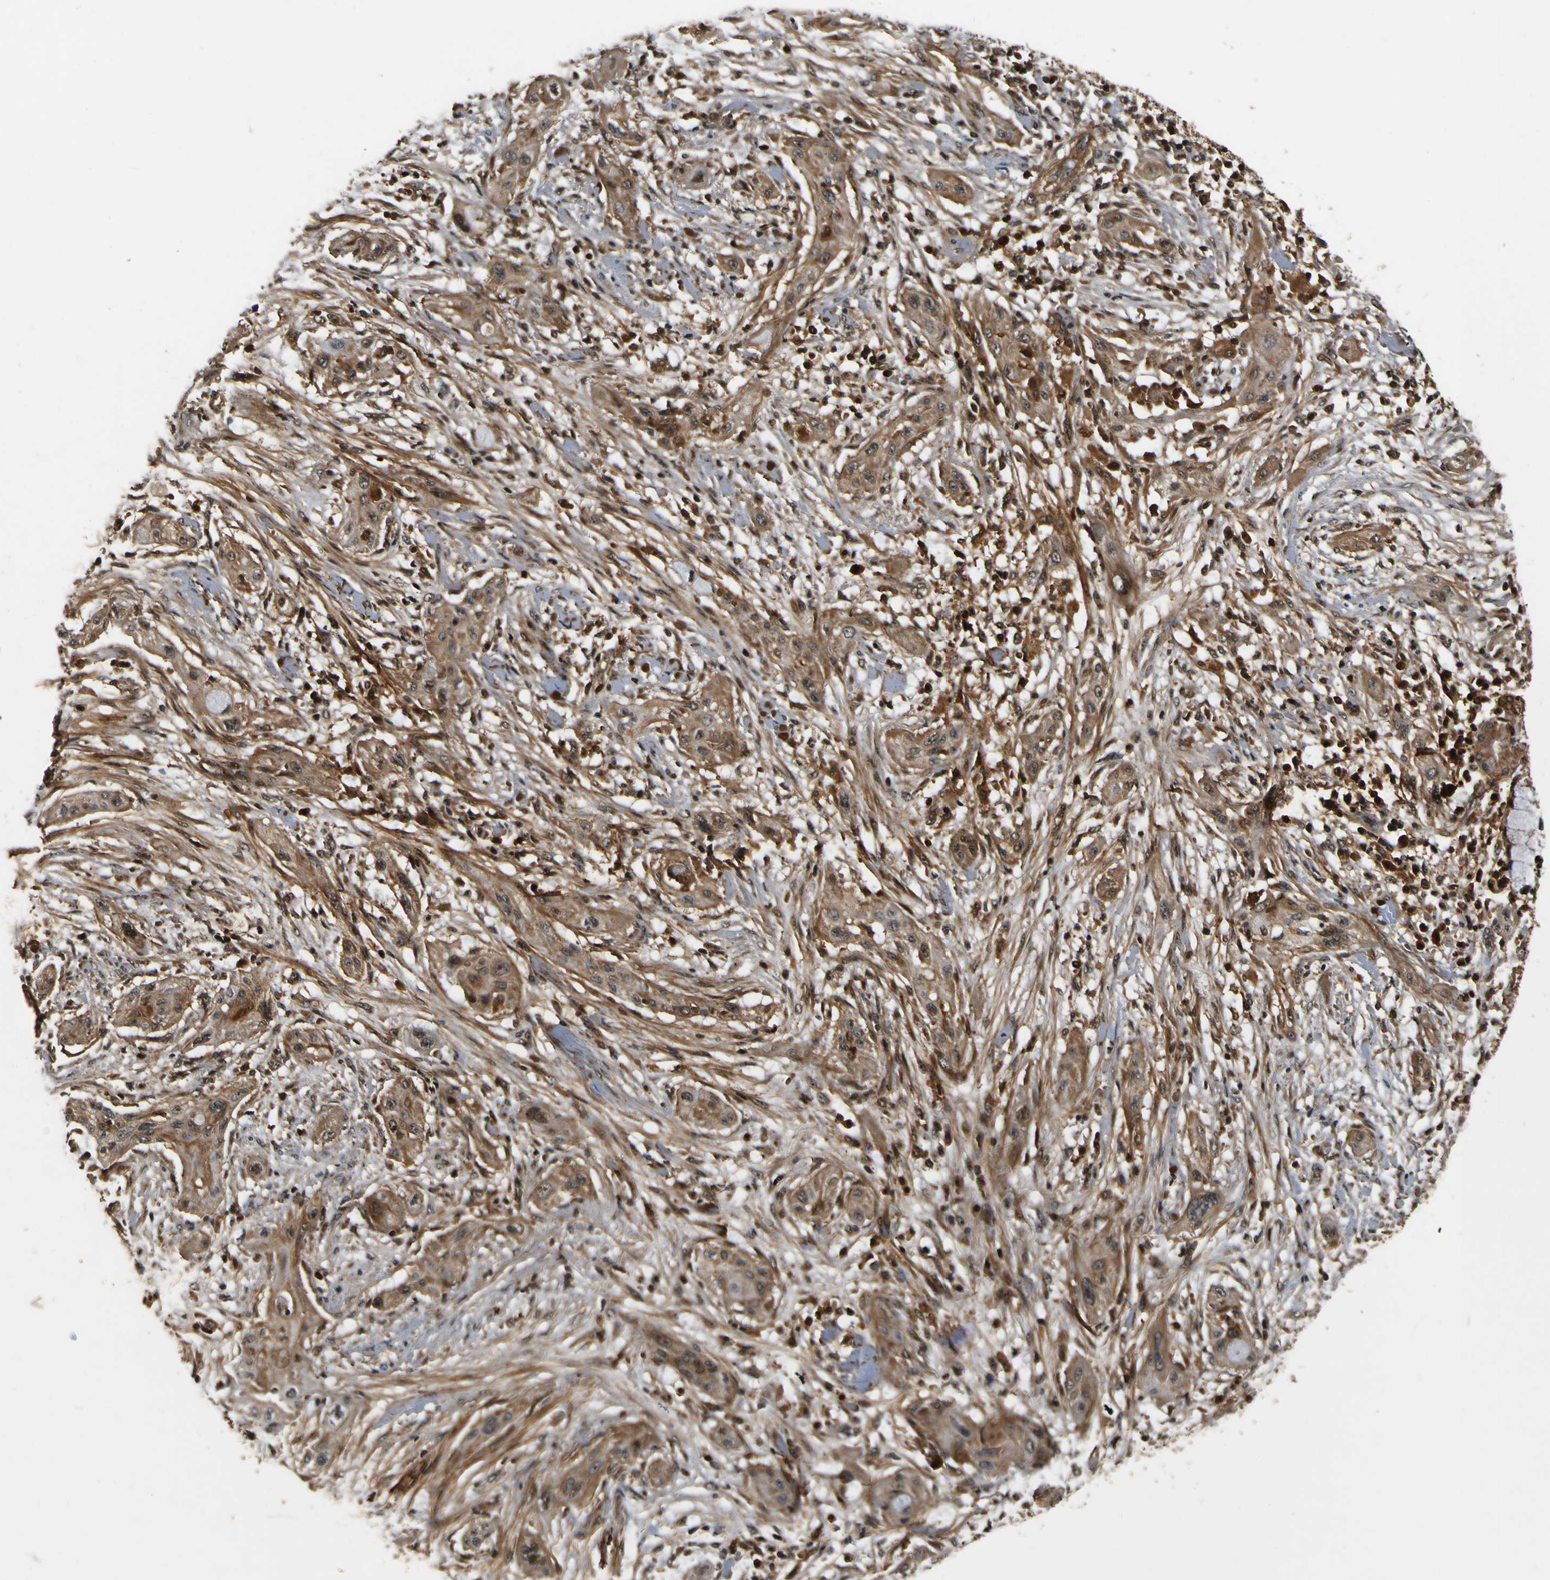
{"staining": {"intensity": "moderate", "quantity": ">75%", "location": "cytoplasmic/membranous"}, "tissue": "lung cancer", "cell_type": "Tumor cells", "image_type": "cancer", "snomed": [{"axis": "morphology", "description": "Squamous cell carcinoma, NOS"}, {"axis": "topography", "description": "Lung"}], "caption": "Tumor cells exhibit medium levels of moderate cytoplasmic/membranous positivity in about >75% of cells in human lung cancer (squamous cell carcinoma).", "gene": "LRP4", "patient": {"sex": "female", "age": 47}}